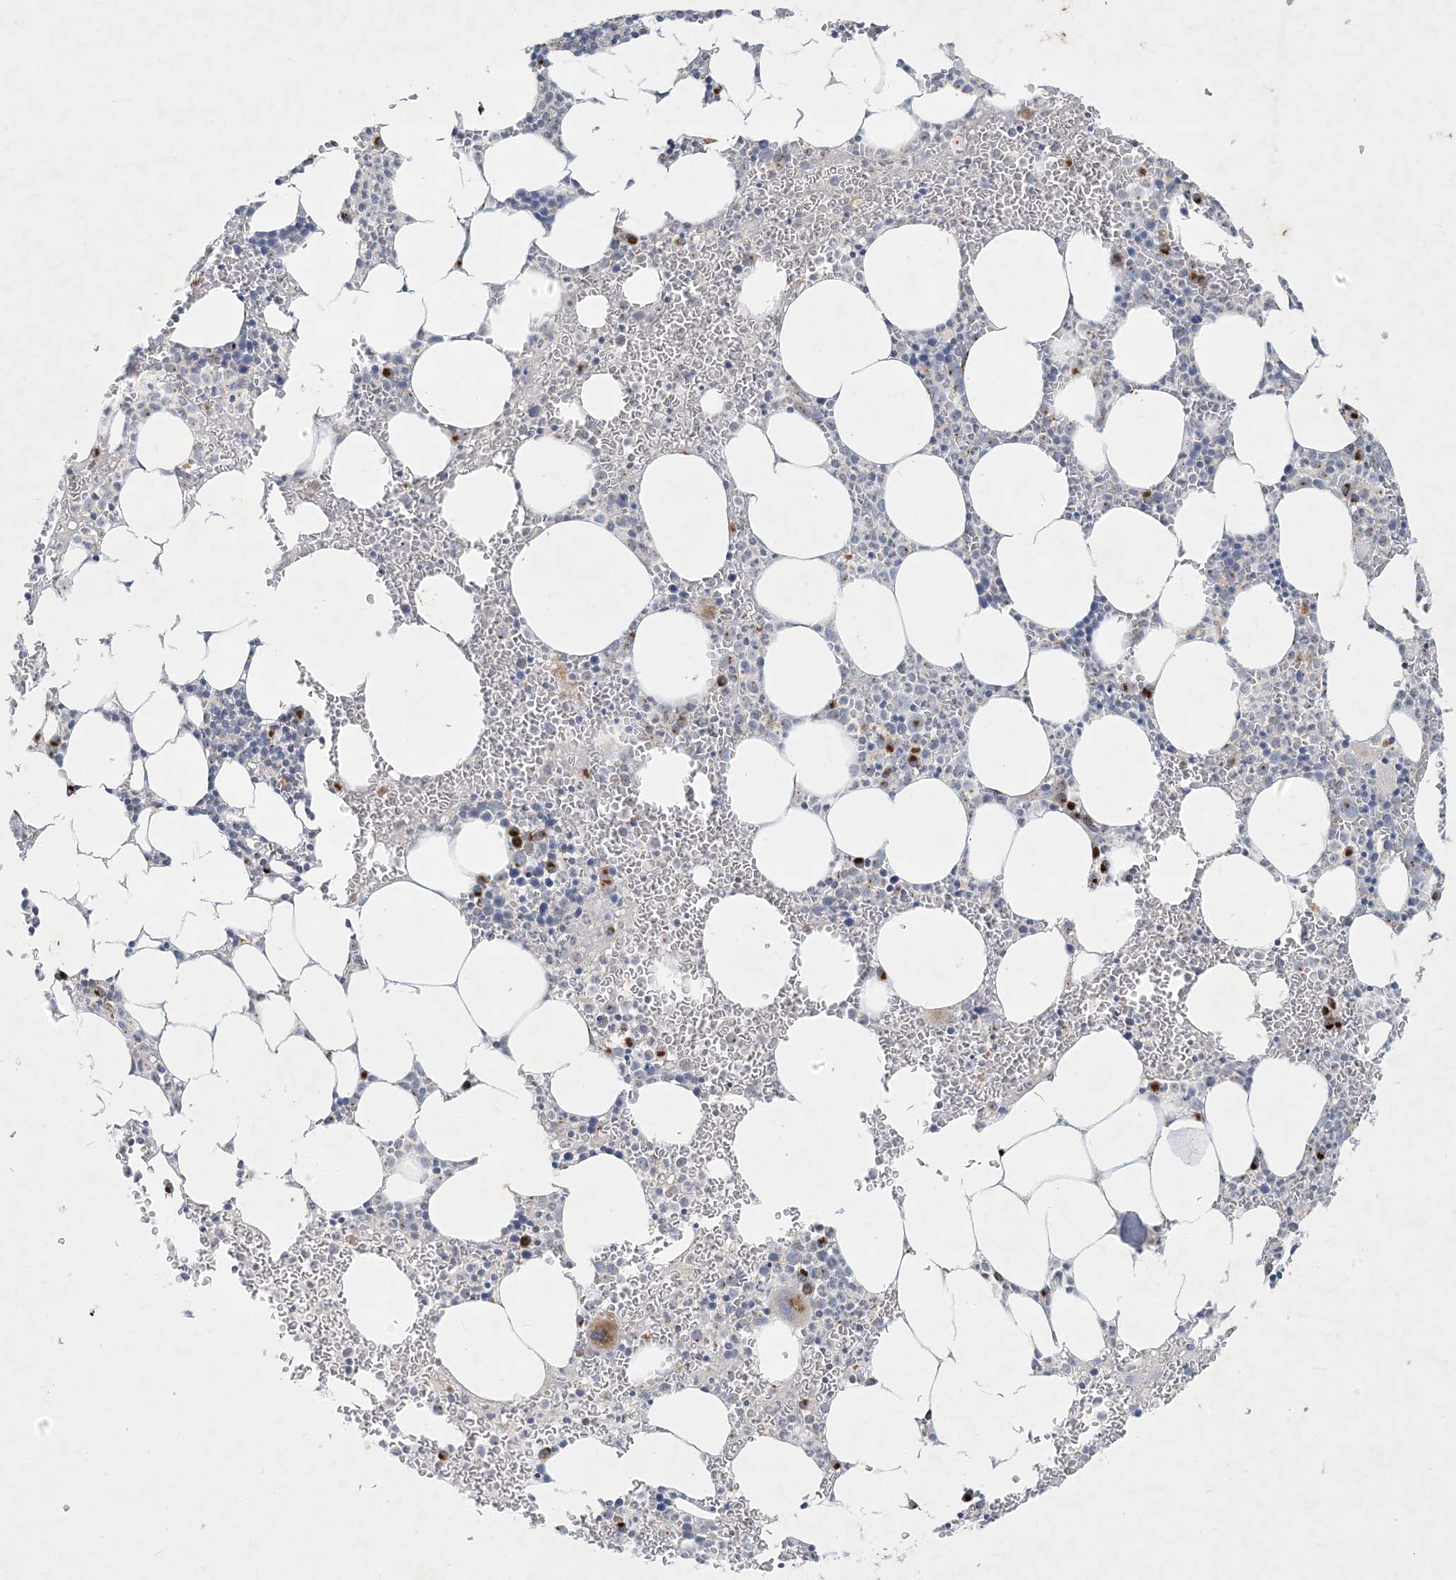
{"staining": {"intensity": "strong", "quantity": "<25%", "location": "cytoplasmic/membranous"}, "tissue": "bone marrow", "cell_type": "Hematopoietic cells", "image_type": "normal", "snomed": [{"axis": "morphology", "description": "Normal tissue, NOS"}, {"axis": "topography", "description": "Bone marrow"}], "caption": "This is an image of immunohistochemistry (IHC) staining of benign bone marrow, which shows strong expression in the cytoplasmic/membranous of hematopoietic cells.", "gene": "CCDC14", "patient": {"sex": "female", "age": 78}}